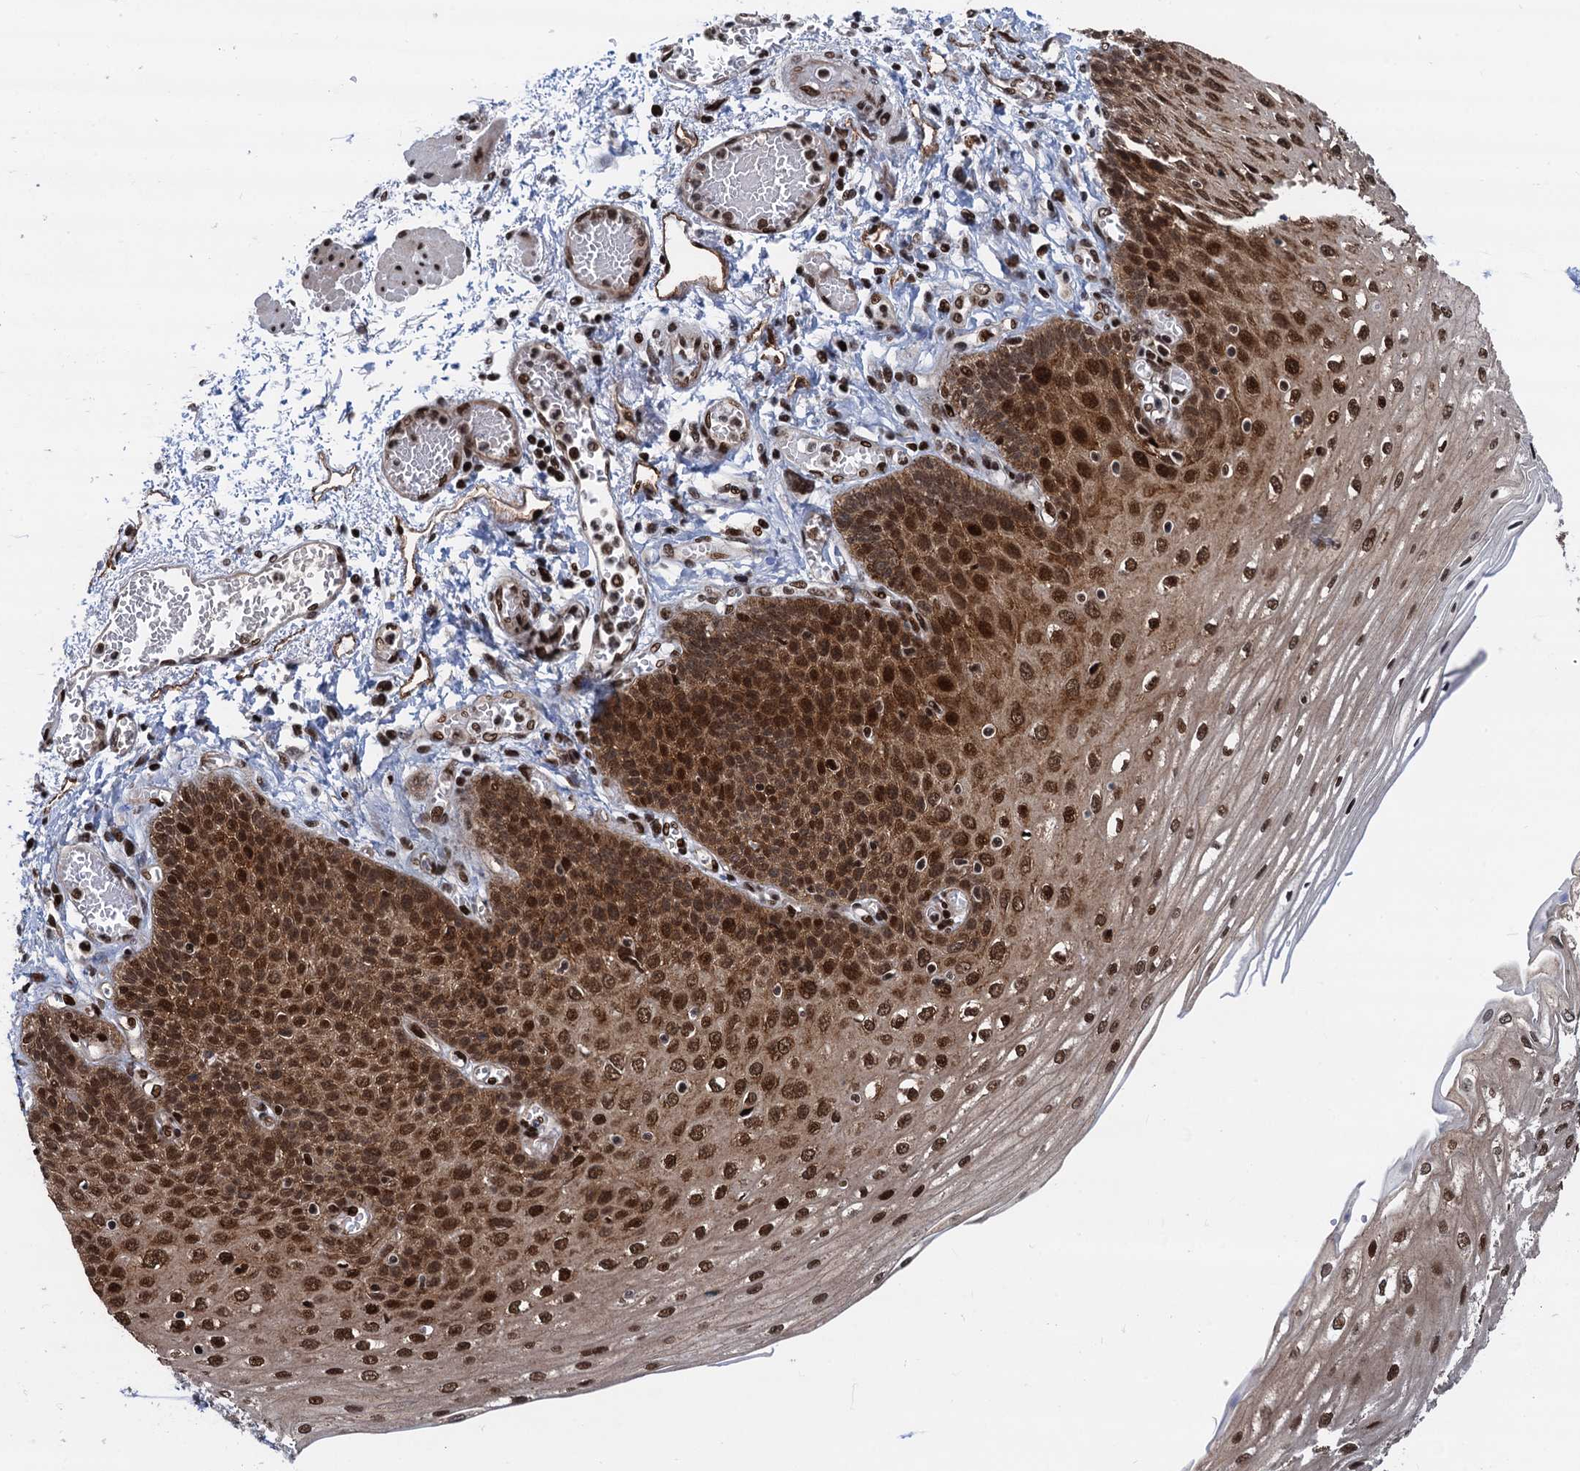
{"staining": {"intensity": "strong", "quantity": ">75%", "location": "cytoplasmic/membranous,nuclear"}, "tissue": "esophagus", "cell_type": "Squamous epithelial cells", "image_type": "normal", "snomed": [{"axis": "morphology", "description": "Normal tissue, NOS"}, {"axis": "topography", "description": "Esophagus"}], "caption": "Brown immunohistochemical staining in normal human esophagus demonstrates strong cytoplasmic/membranous,nuclear expression in approximately >75% of squamous epithelial cells.", "gene": "PPP4R1", "patient": {"sex": "male", "age": 81}}